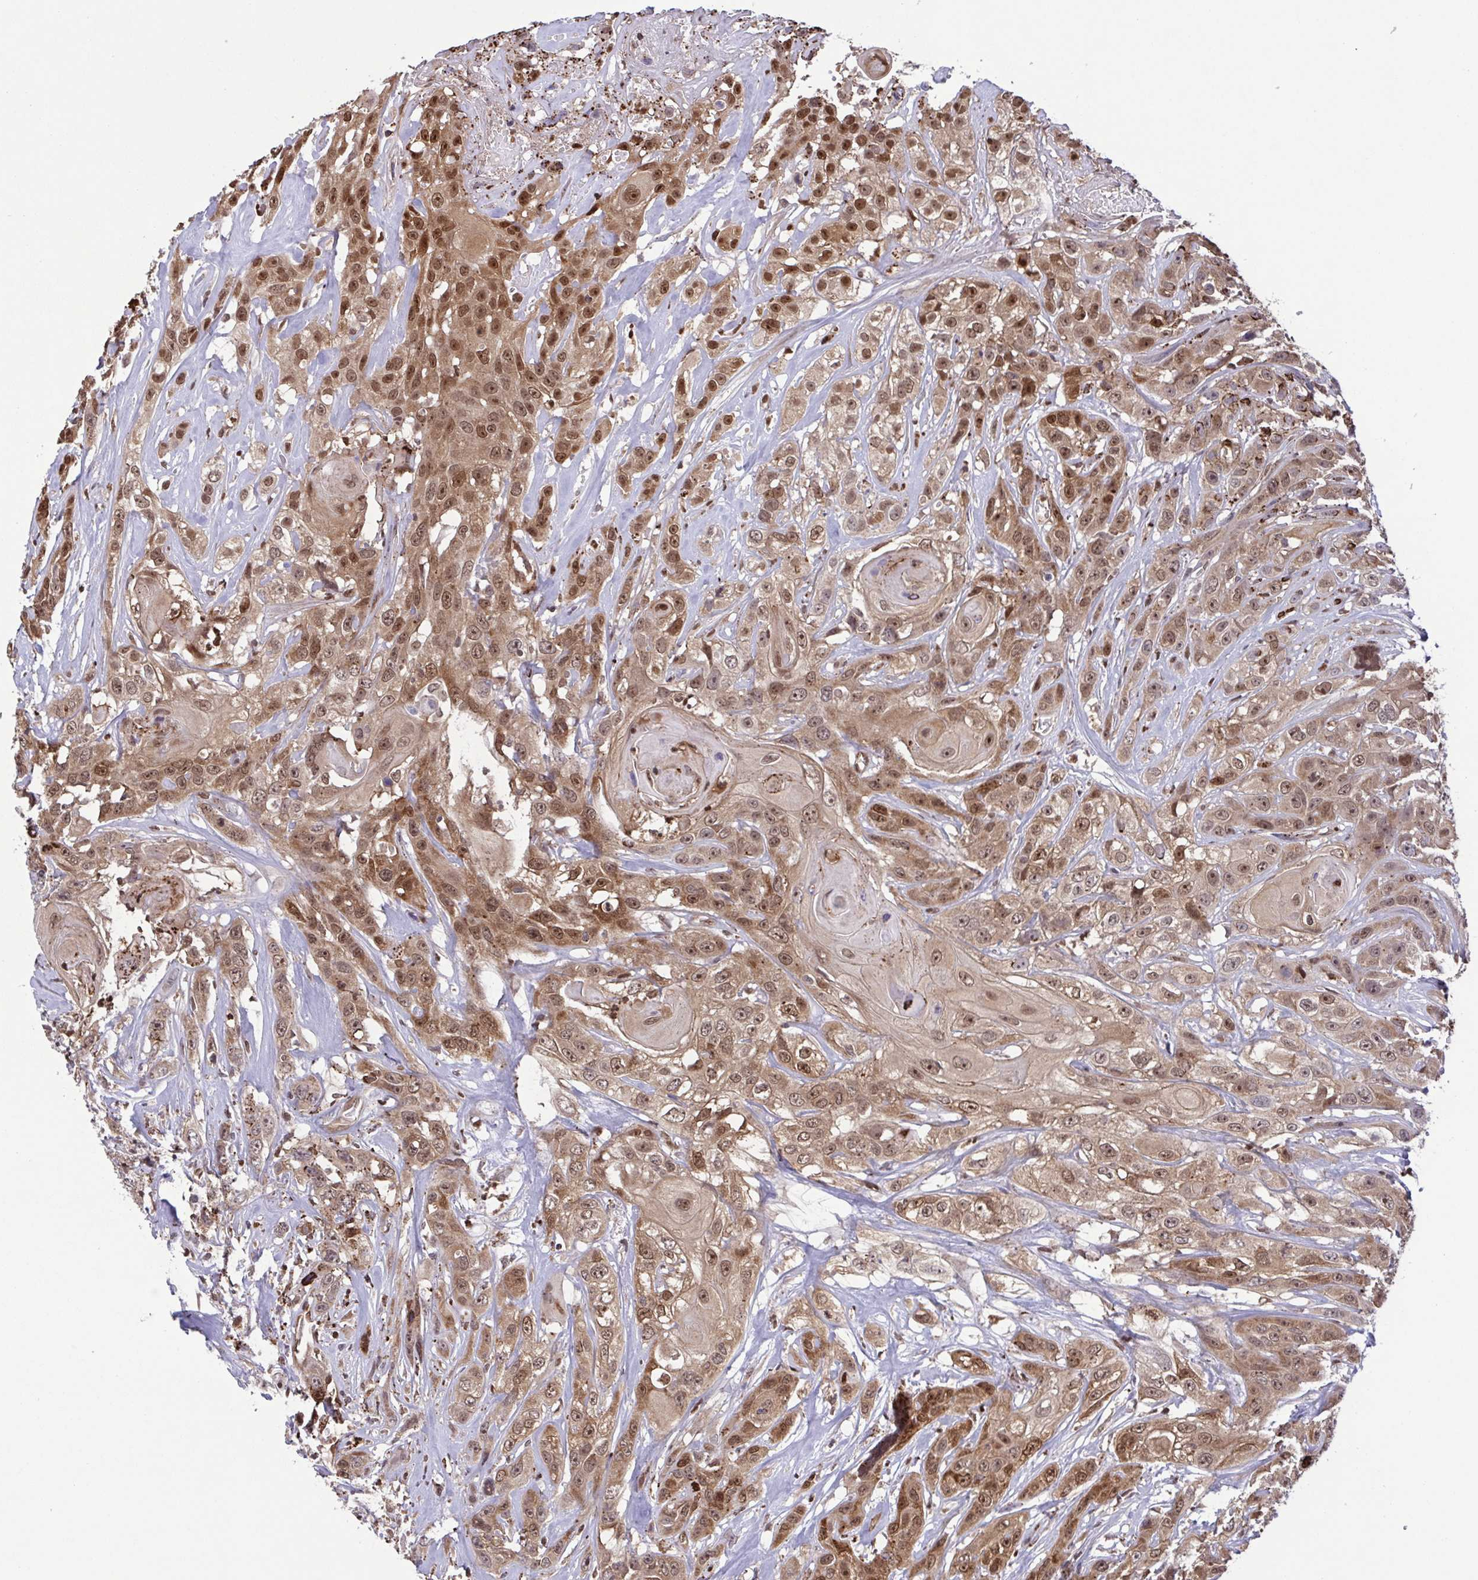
{"staining": {"intensity": "moderate", "quantity": ">75%", "location": "cytoplasmic/membranous,nuclear"}, "tissue": "head and neck cancer", "cell_type": "Tumor cells", "image_type": "cancer", "snomed": [{"axis": "morphology", "description": "Squamous cell carcinoma, NOS"}, {"axis": "topography", "description": "Head-Neck"}], "caption": "Moderate cytoplasmic/membranous and nuclear expression for a protein is seen in approximately >75% of tumor cells of squamous cell carcinoma (head and neck) using immunohistochemistry.", "gene": "CHMP1B", "patient": {"sex": "male", "age": 57}}